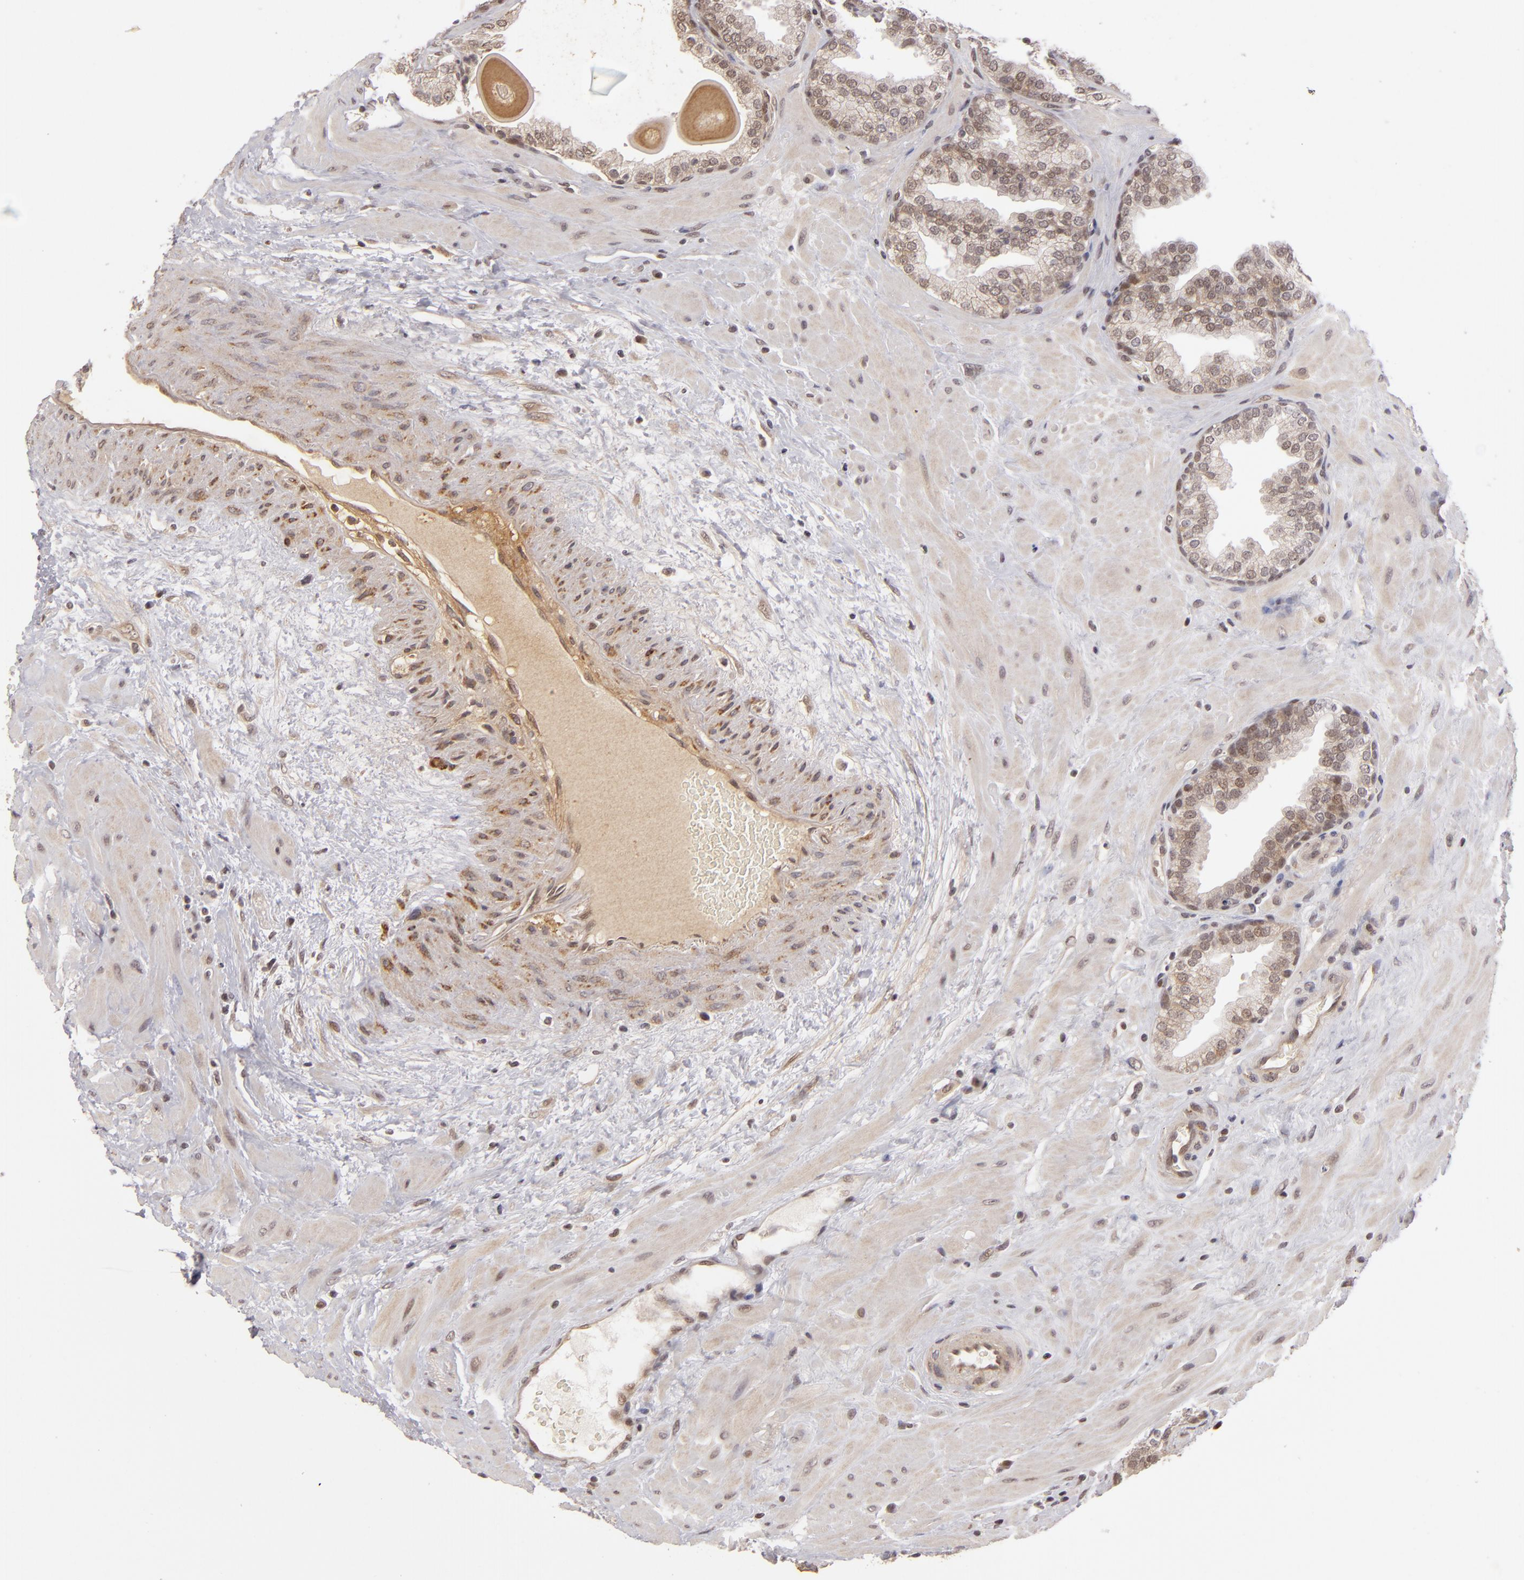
{"staining": {"intensity": "moderate", "quantity": "25%-75%", "location": "nuclear"}, "tissue": "prostate", "cell_type": "Glandular cells", "image_type": "normal", "snomed": [{"axis": "morphology", "description": "Normal tissue, NOS"}, {"axis": "topography", "description": "Prostate"}], "caption": "Glandular cells display medium levels of moderate nuclear staining in approximately 25%-75% of cells in unremarkable human prostate.", "gene": "DFFA", "patient": {"sex": "male", "age": 51}}